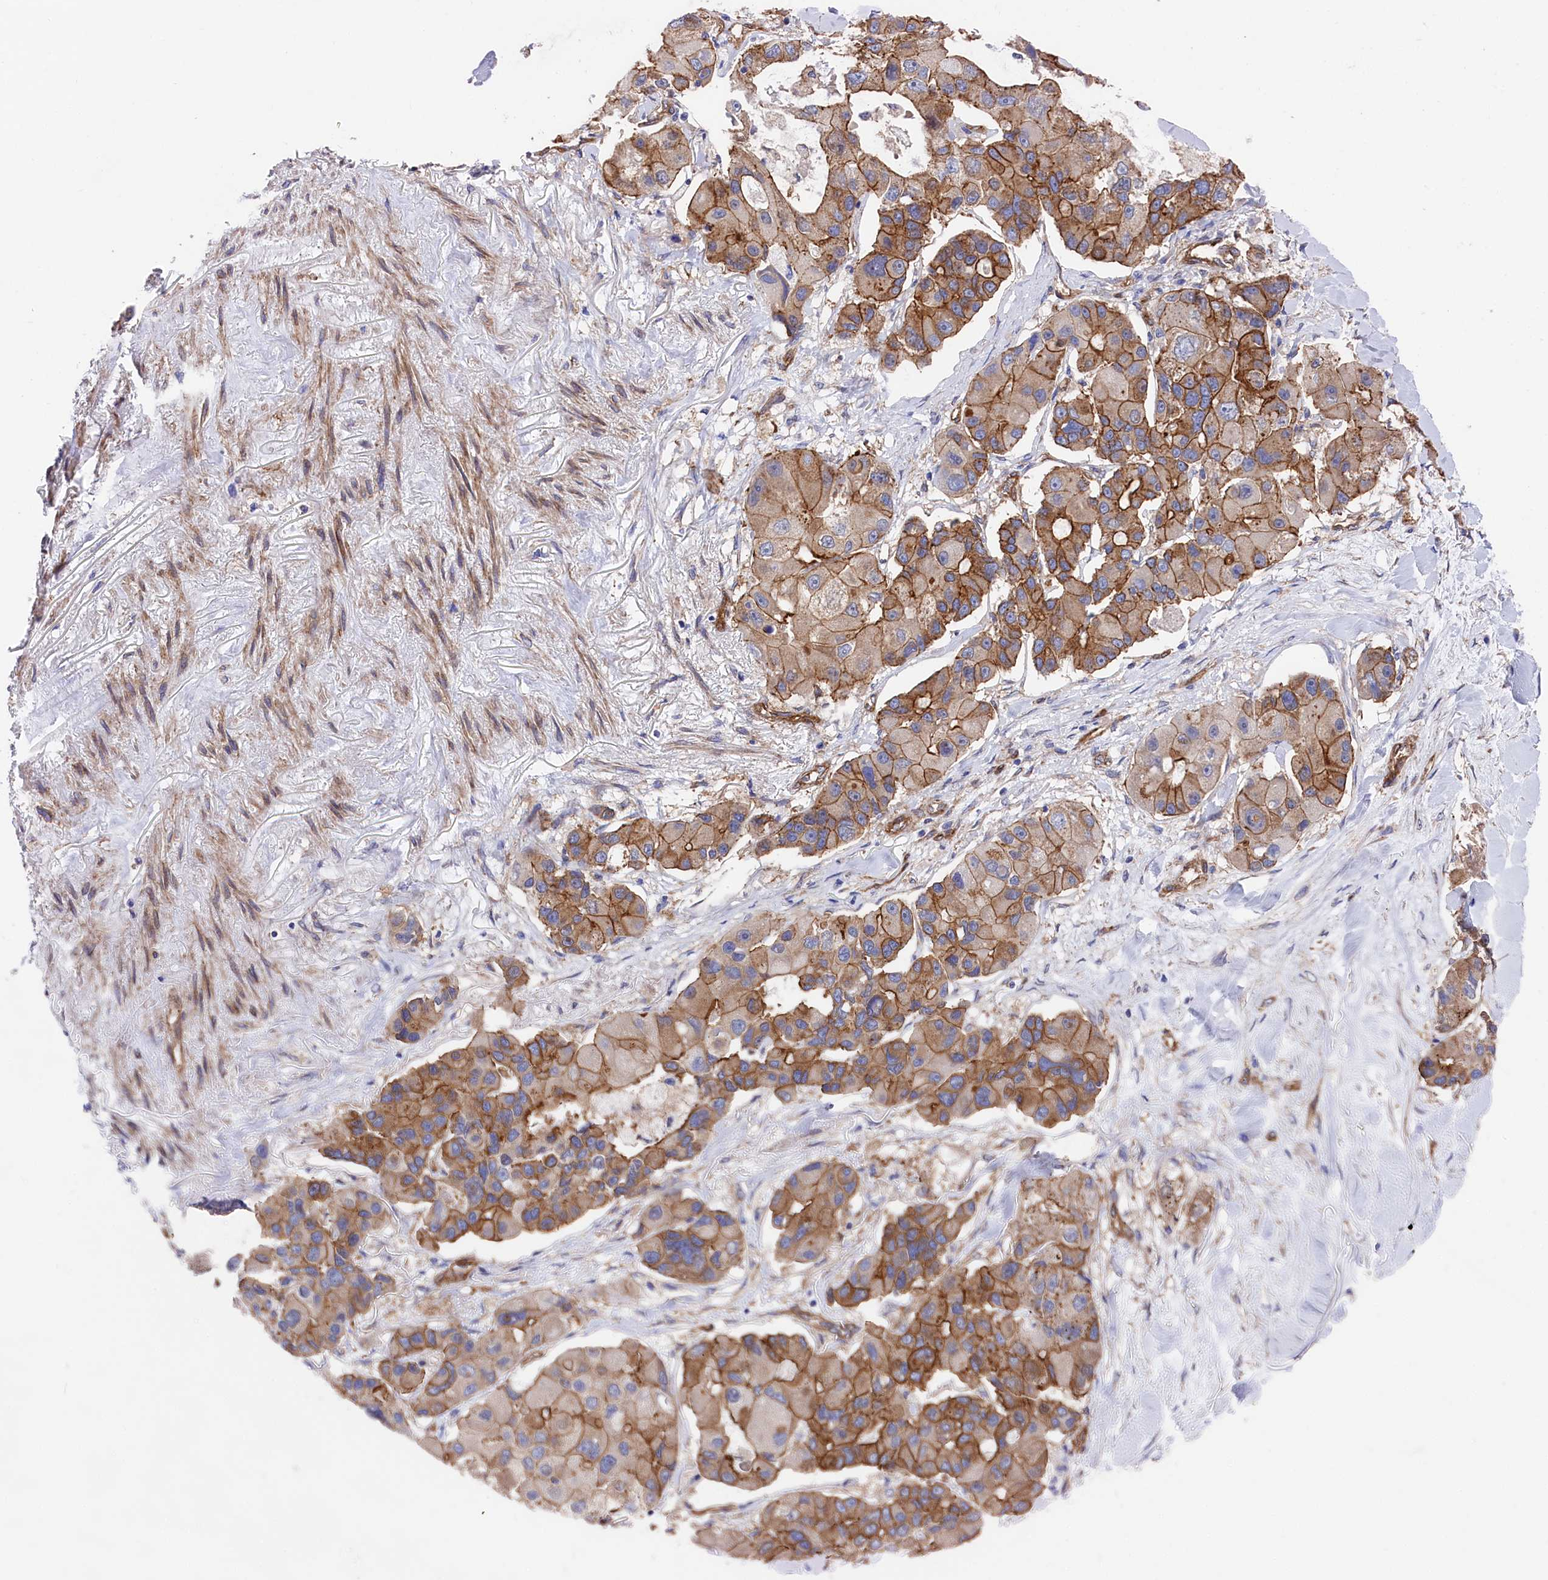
{"staining": {"intensity": "moderate", "quantity": ">75%", "location": "cytoplasmic/membranous"}, "tissue": "lung cancer", "cell_type": "Tumor cells", "image_type": "cancer", "snomed": [{"axis": "morphology", "description": "Adenocarcinoma, NOS"}, {"axis": "topography", "description": "Lung"}], "caption": "Lung cancer (adenocarcinoma) stained with a brown dye reveals moderate cytoplasmic/membranous positive expression in about >75% of tumor cells.", "gene": "TNKS1BP1", "patient": {"sex": "female", "age": 54}}